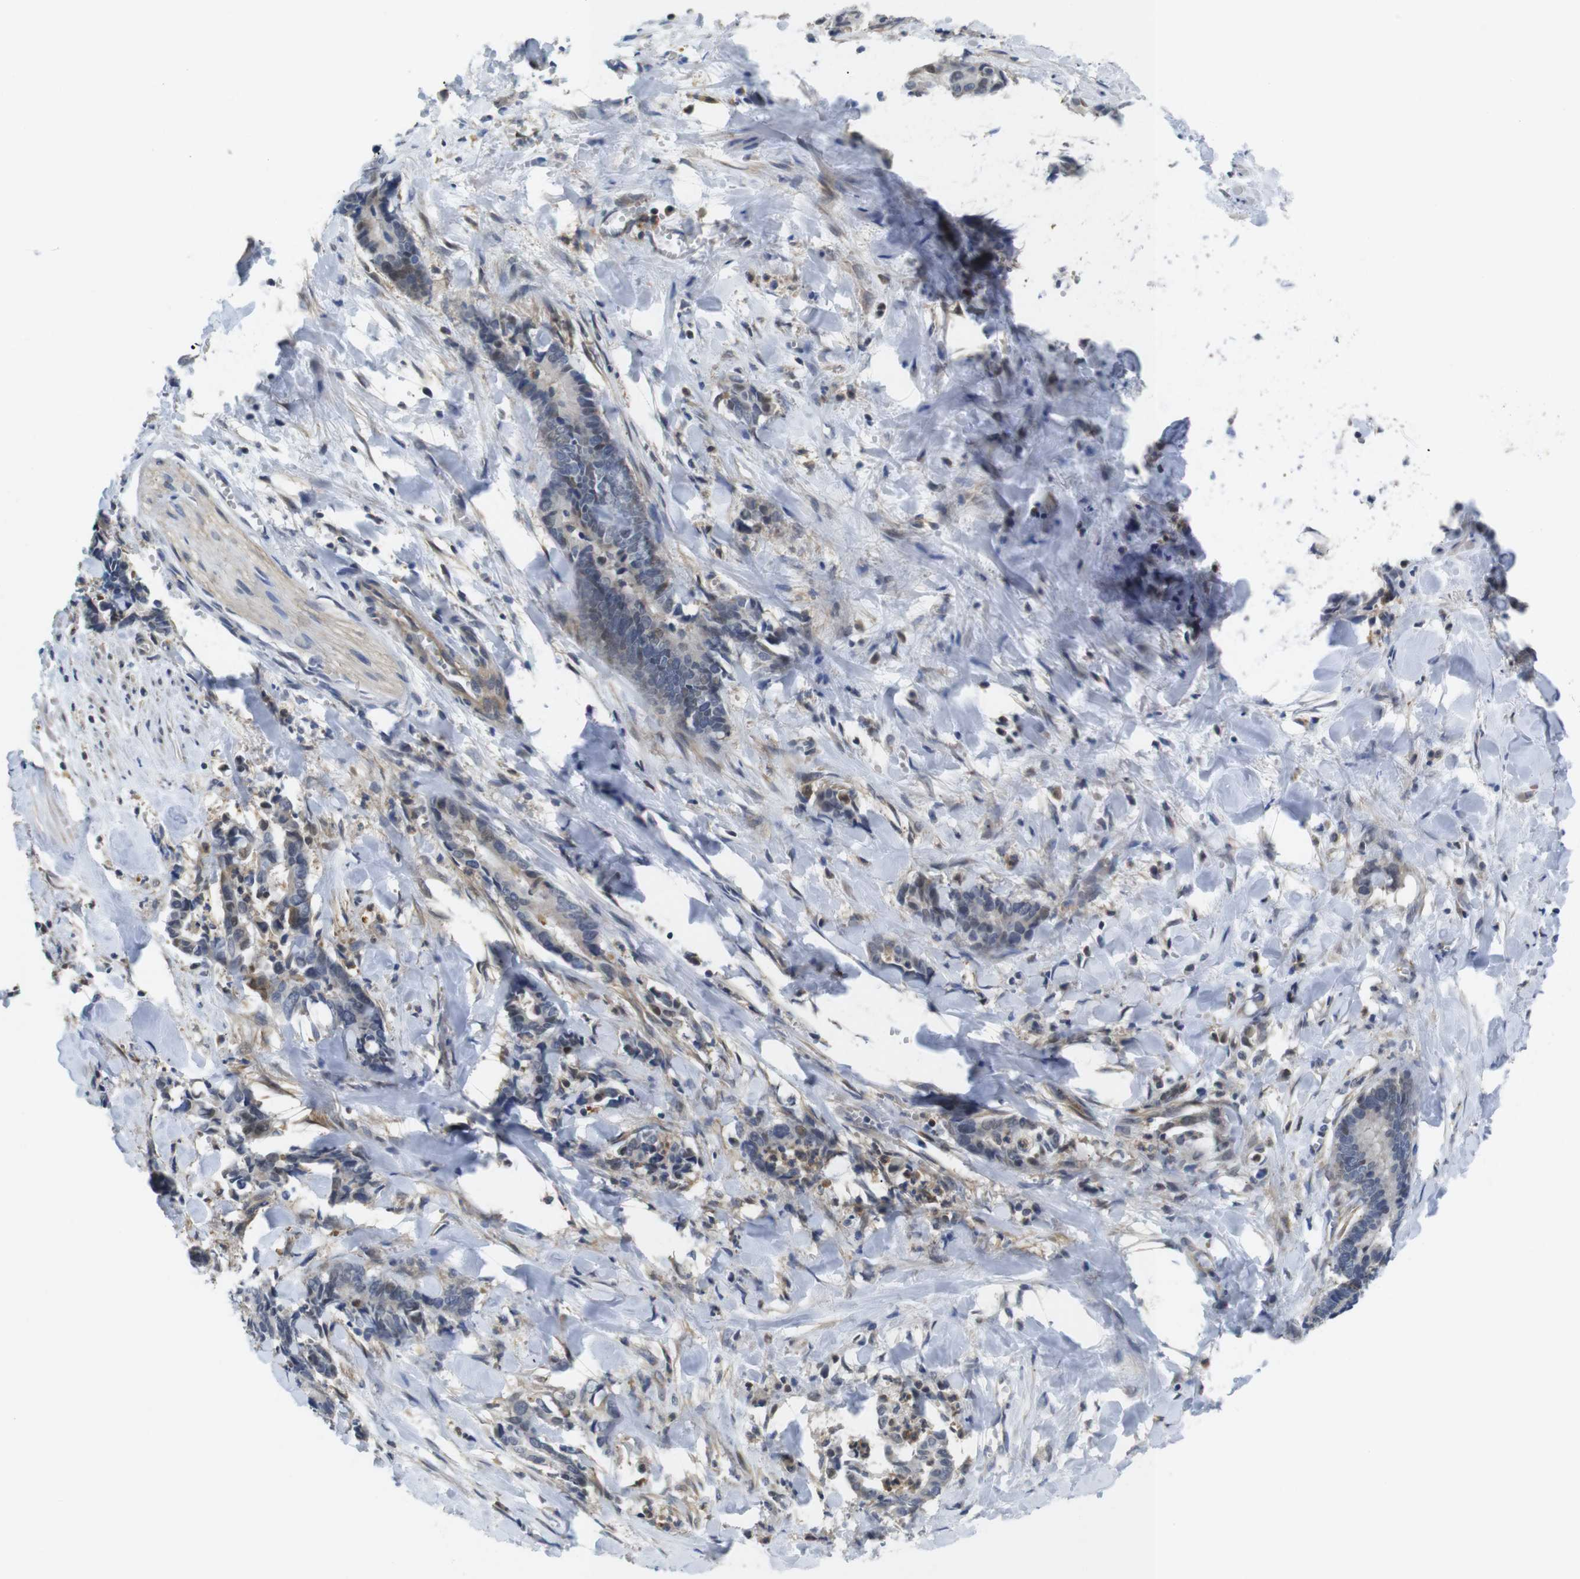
{"staining": {"intensity": "weak", "quantity": "<25%", "location": "nuclear"}, "tissue": "cervical cancer", "cell_type": "Tumor cells", "image_type": "cancer", "snomed": [{"axis": "morphology", "description": "Adenocarcinoma, NOS"}, {"axis": "topography", "description": "Cervix"}], "caption": "The photomicrograph reveals no staining of tumor cells in cervical cancer.", "gene": "FNTA", "patient": {"sex": "female", "age": 44}}